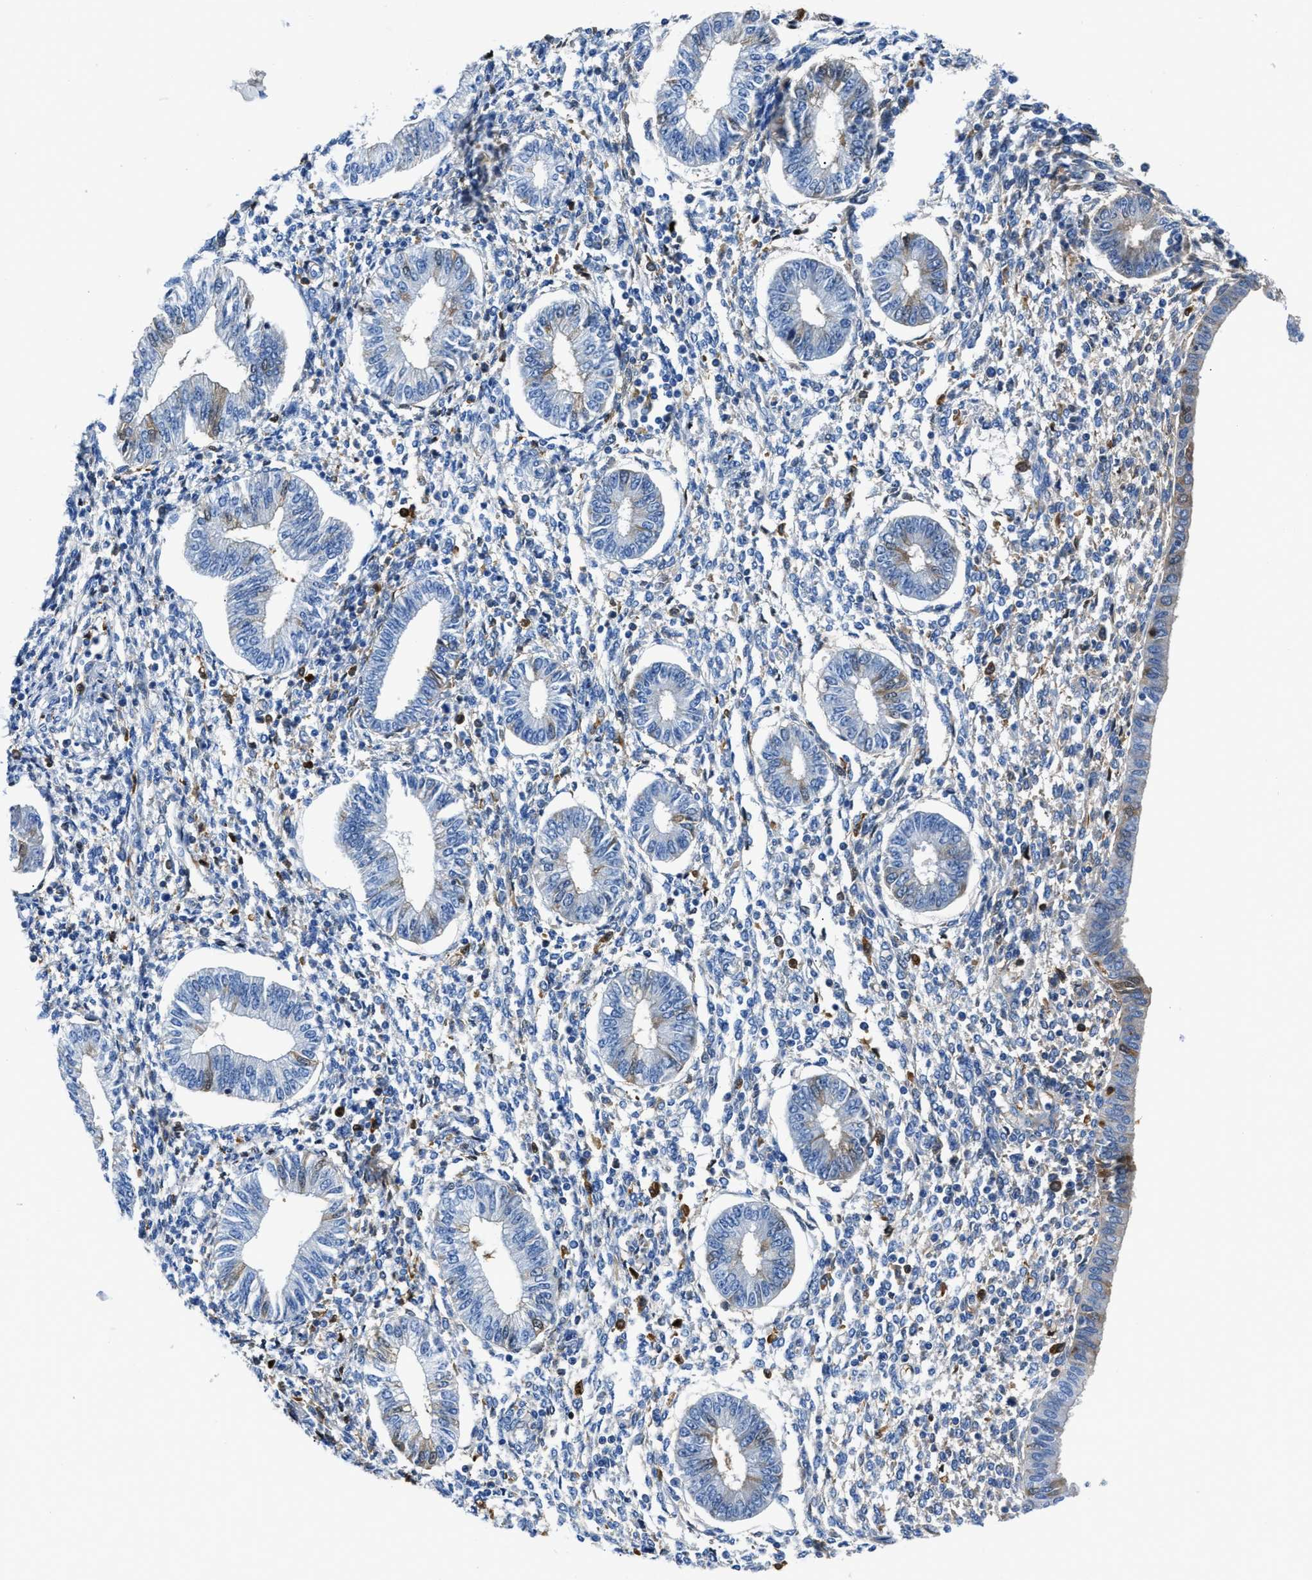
{"staining": {"intensity": "negative", "quantity": "none", "location": "none"}, "tissue": "endometrium", "cell_type": "Cells in endometrial stroma", "image_type": "normal", "snomed": [{"axis": "morphology", "description": "Normal tissue, NOS"}, {"axis": "topography", "description": "Endometrium"}], "caption": "This is a image of IHC staining of unremarkable endometrium, which shows no staining in cells in endometrial stroma.", "gene": "GC", "patient": {"sex": "female", "age": 50}}